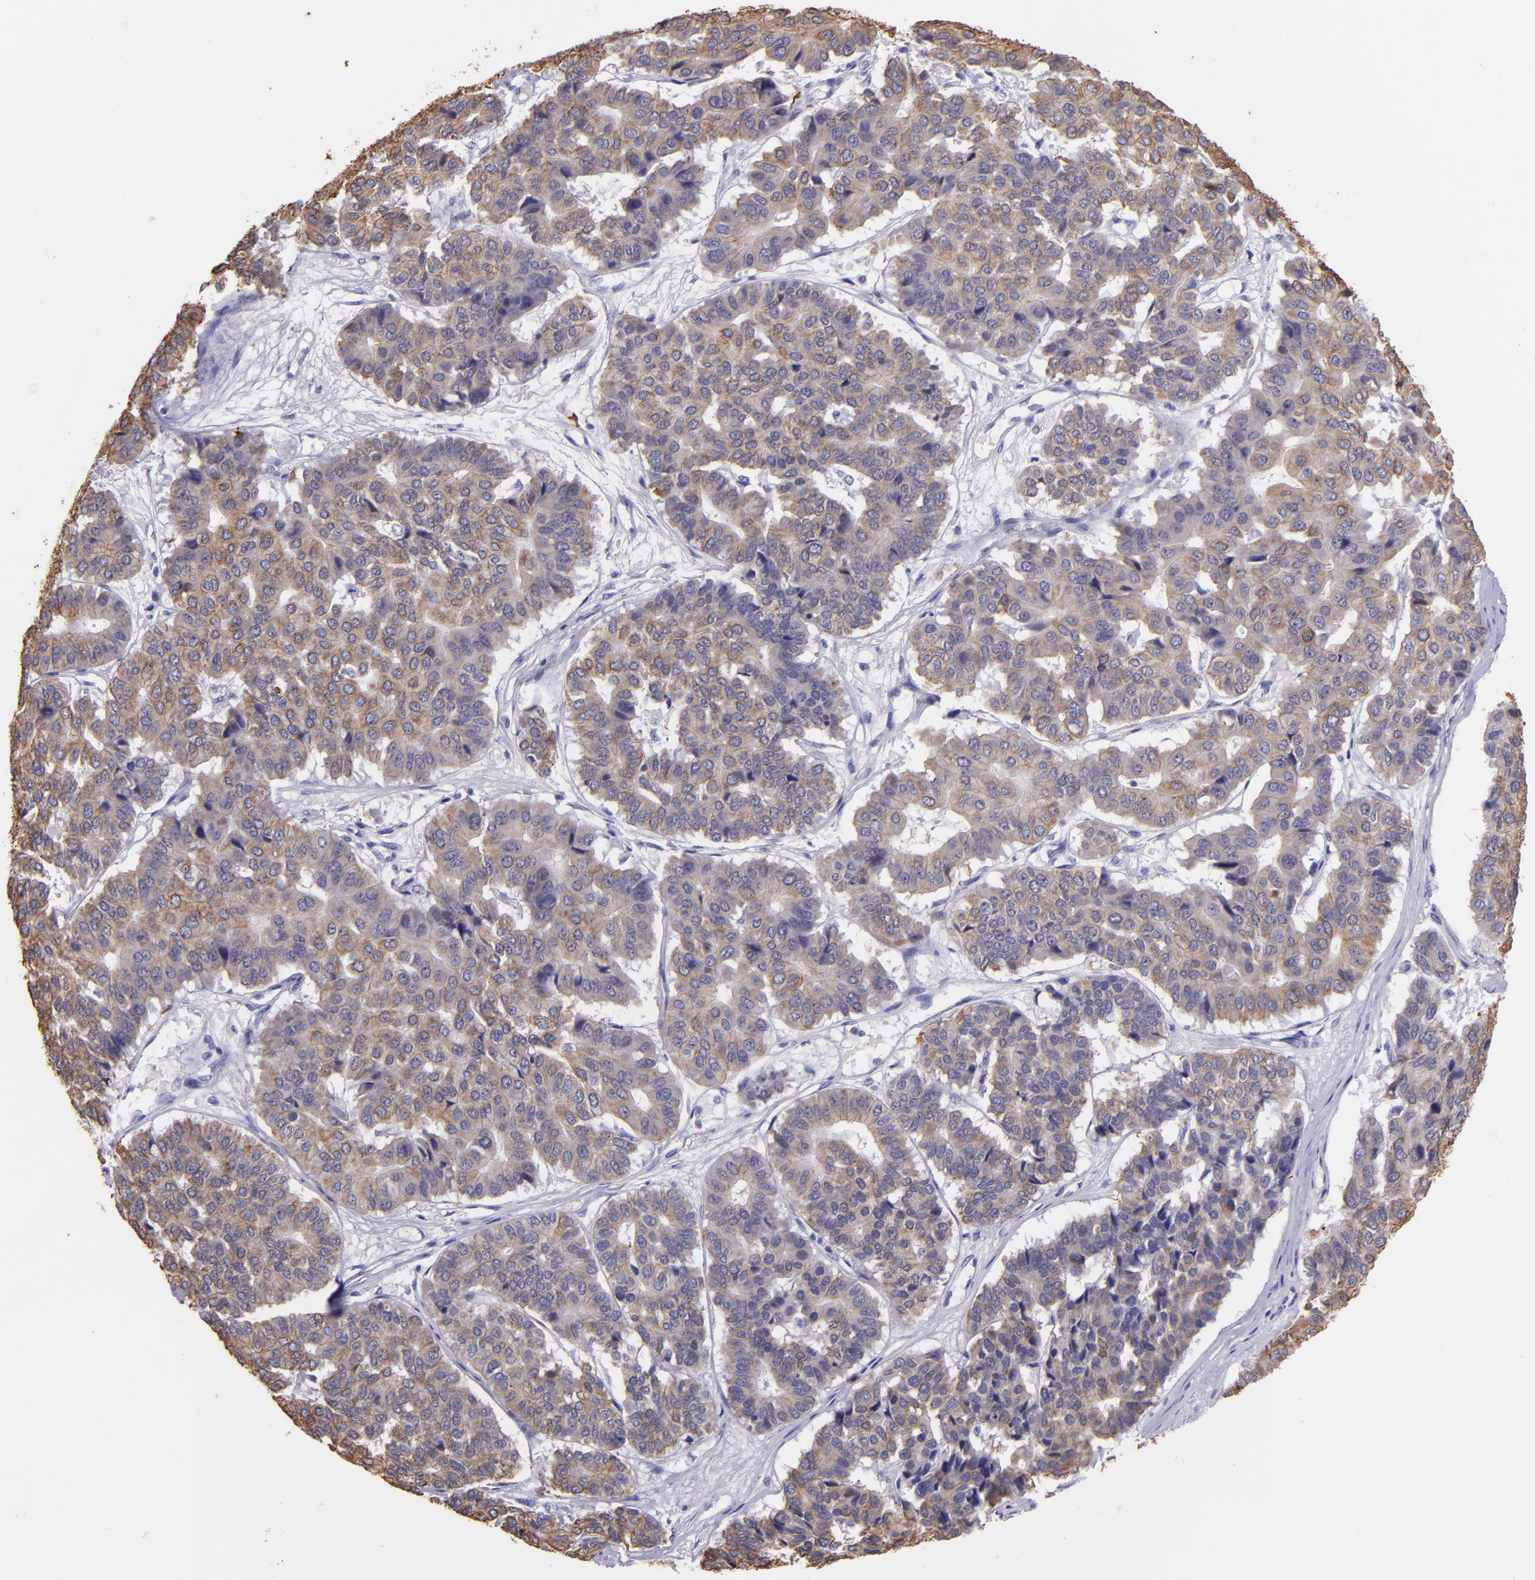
{"staining": {"intensity": "moderate", "quantity": ">75%", "location": "cytoplasmic/membranous"}, "tissue": "pancreatic cancer", "cell_type": "Tumor cells", "image_type": "cancer", "snomed": [{"axis": "morphology", "description": "Adenocarcinoma, NOS"}, {"axis": "topography", "description": "Pancreas"}], "caption": "A micrograph of human pancreatic cancer (adenocarcinoma) stained for a protein demonstrates moderate cytoplasmic/membranous brown staining in tumor cells.", "gene": "KRT4", "patient": {"sex": "male", "age": 50}}